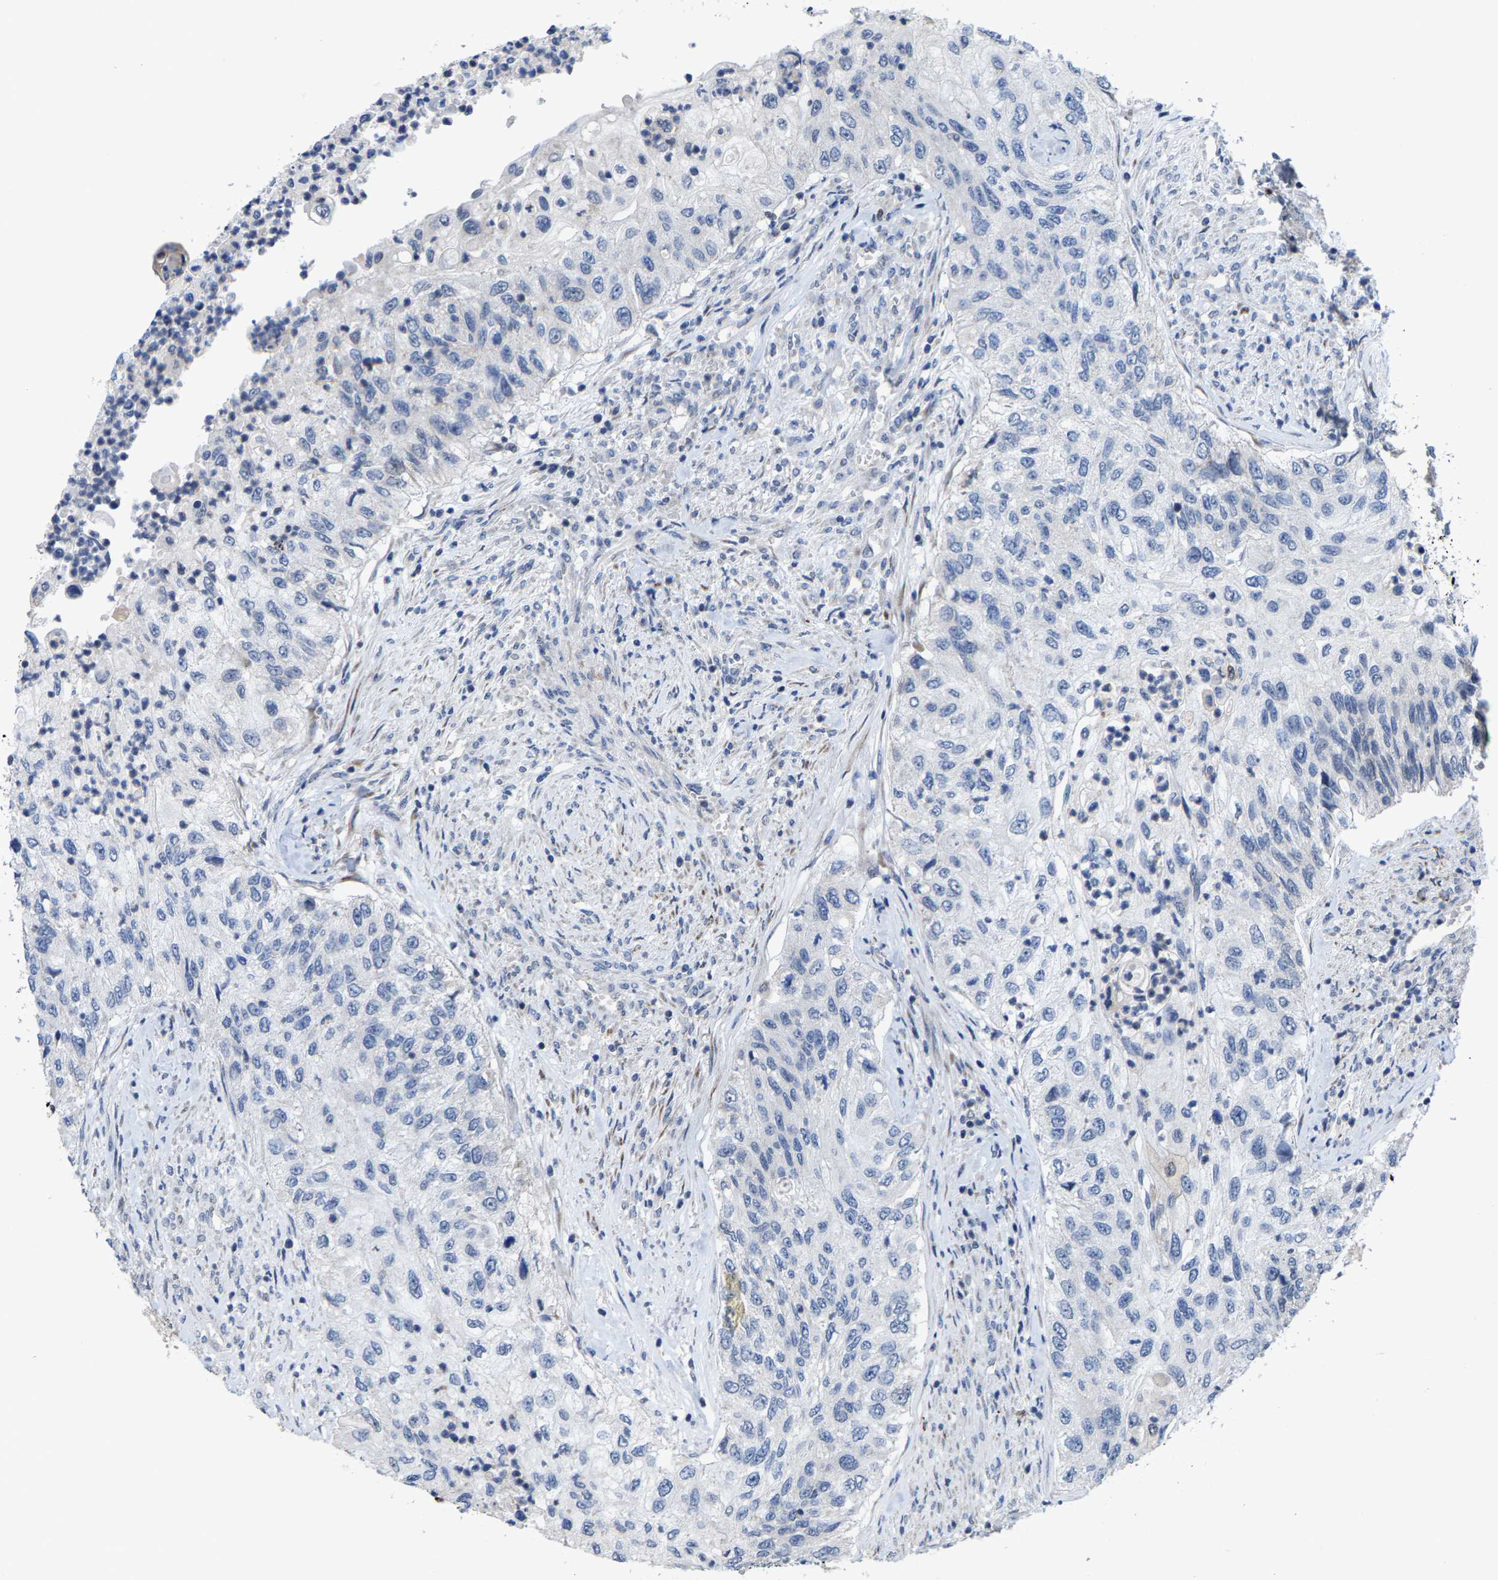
{"staining": {"intensity": "negative", "quantity": "none", "location": "none"}, "tissue": "urothelial cancer", "cell_type": "Tumor cells", "image_type": "cancer", "snomed": [{"axis": "morphology", "description": "Urothelial carcinoma, High grade"}, {"axis": "topography", "description": "Urinary bladder"}], "caption": "This is an IHC histopathology image of human urothelial carcinoma (high-grade). There is no positivity in tumor cells.", "gene": "TDRKH", "patient": {"sex": "female", "age": 60}}